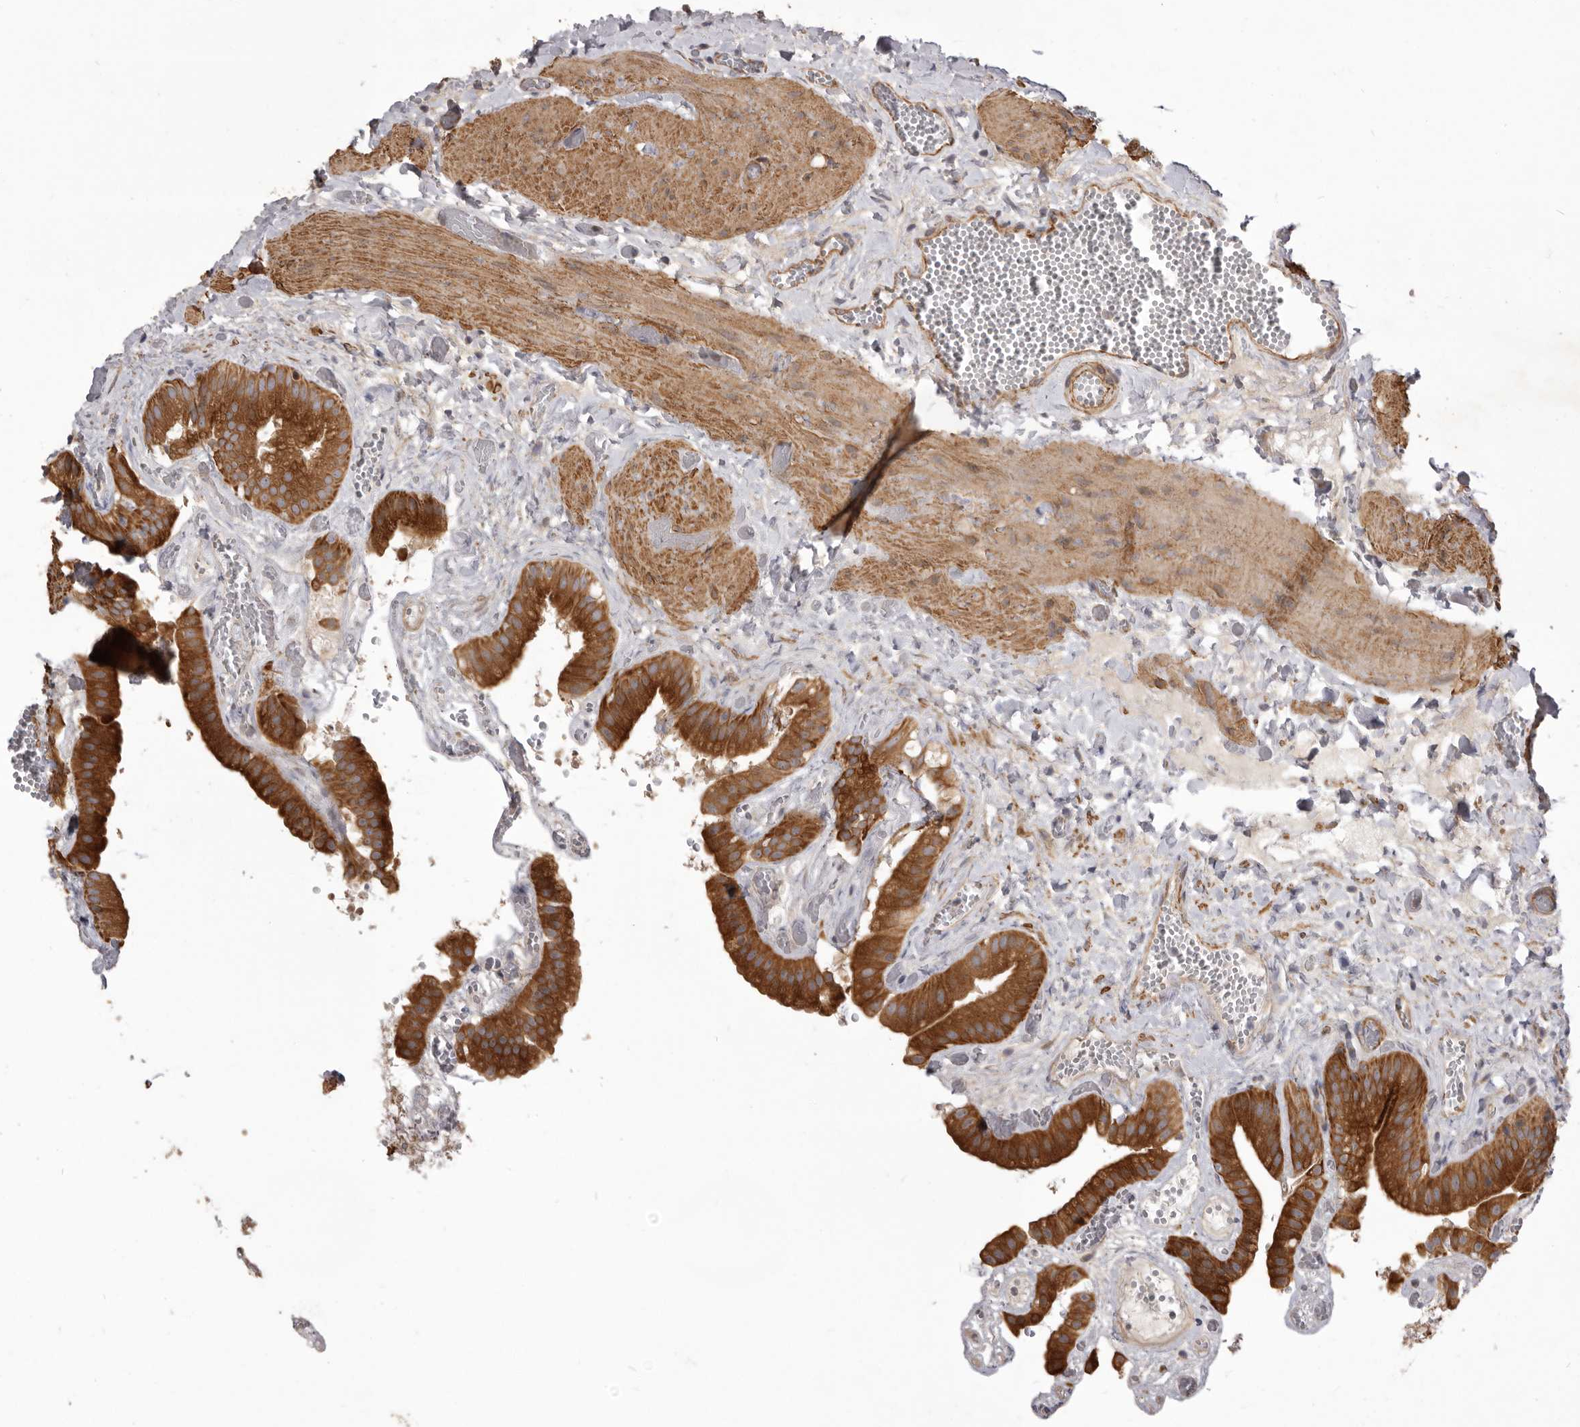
{"staining": {"intensity": "strong", "quantity": ">75%", "location": "cytoplasmic/membranous"}, "tissue": "gallbladder", "cell_type": "Glandular cells", "image_type": "normal", "snomed": [{"axis": "morphology", "description": "Normal tissue, NOS"}, {"axis": "topography", "description": "Gallbladder"}], "caption": "An immunohistochemistry (IHC) micrograph of normal tissue is shown. Protein staining in brown shows strong cytoplasmic/membranous positivity in gallbladder within glandular cells. The staining was performed using DAB, with brown indicating positive protein expression. Nuclei are stained blue with hematoxylin.", "gene": "VPS45", "patient": {"sex": "female", "age": 64}}